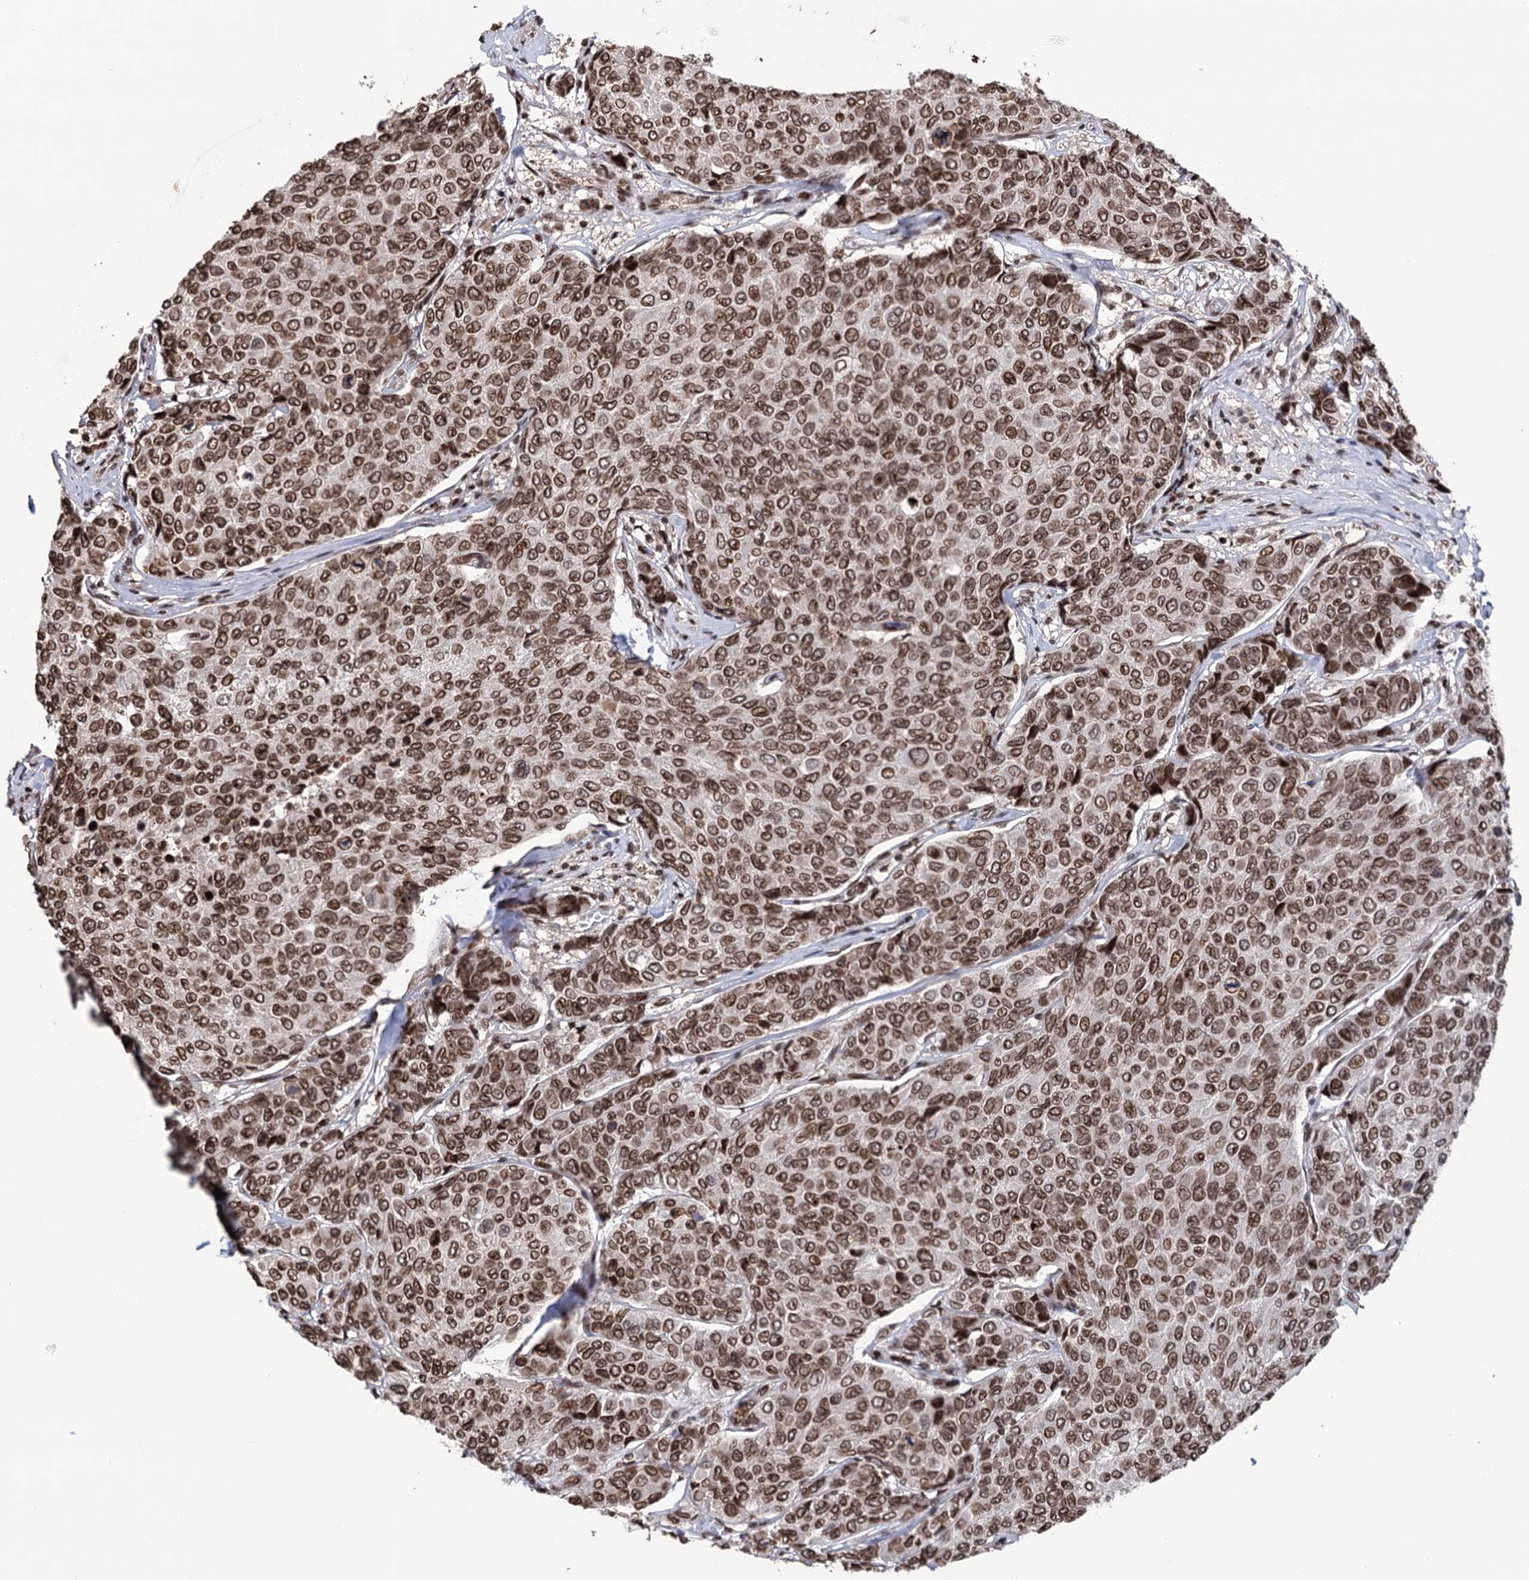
{"staining": {"intensity": "moderate", "quantity": ">75%", "location": "nuclear"}, "tissue": "breast cancer", "cell_type": "Tumor cells", "image_type": "cancer", "snomed": [{"axis": "morphology", "description": "Duct carcinoma"}, {"axis": "topography", "description": "Breast"}], "caption": "This photomicrograph displays immunohistochemistry (IHC) staining of invasive ductal carcinoma (breast), with medium moderate nuclear staining in about >75% of tumor cells.", "gene": "CCDC77", "patient": {"sex": "female", "age": 55}}